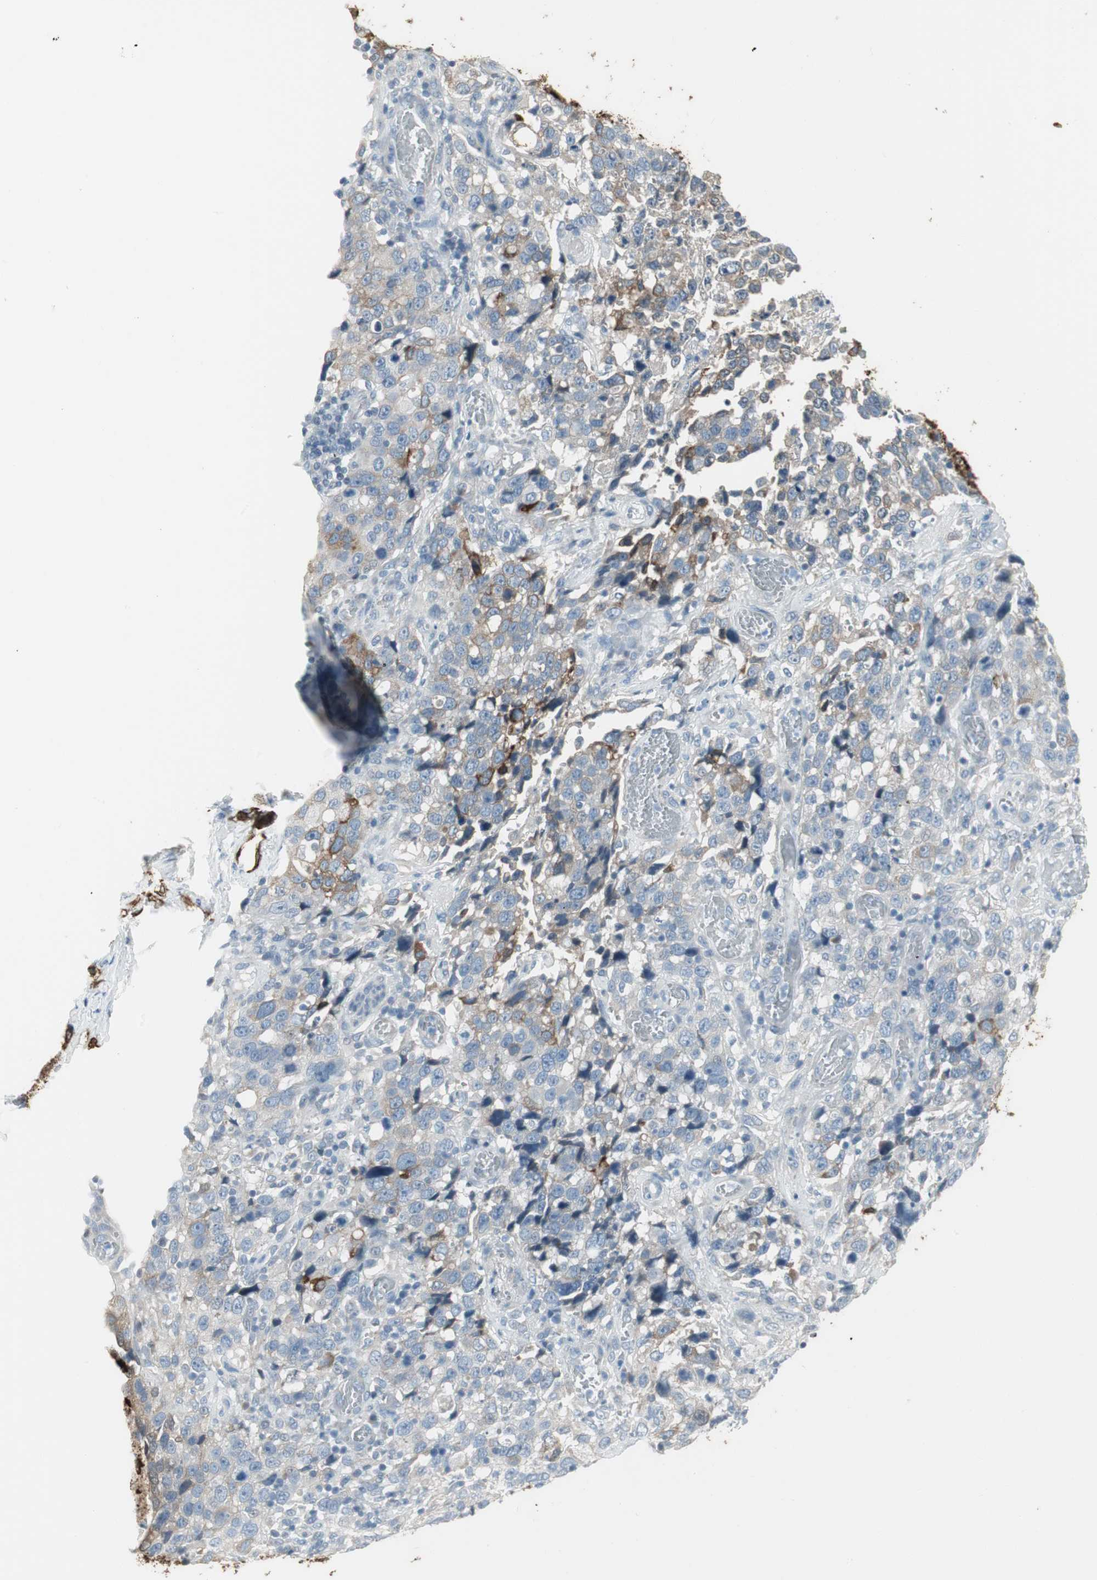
{"staining": {"intensity": "strong", "quantity": "25%-75%", "location": "cytoplasmic/membranous"}, "tissue": "stomach cancer", "cell_type": "Tumor cells", "image_type": "cancer", "snomed": [{"axis": "morphology", "description": "Normal tissue, NOS"}, {"axis": "morphology", "description": "Adenocarcinoma, NOS"}, {"axis": "topography", "description": "Stomach"}], "caption": "High-power microscopy captured an immunohistochemistry (IHC) image of stomach cancer (adenocarcinoma), revealing strong cytoplasmic/membranous expression in about 25%-75% of tumor cells. (brown staining indicates protein expression, while blue staining denotes nuclei).", "gene": "AGR2", "patient": {"sex": "male", "age": 48}}